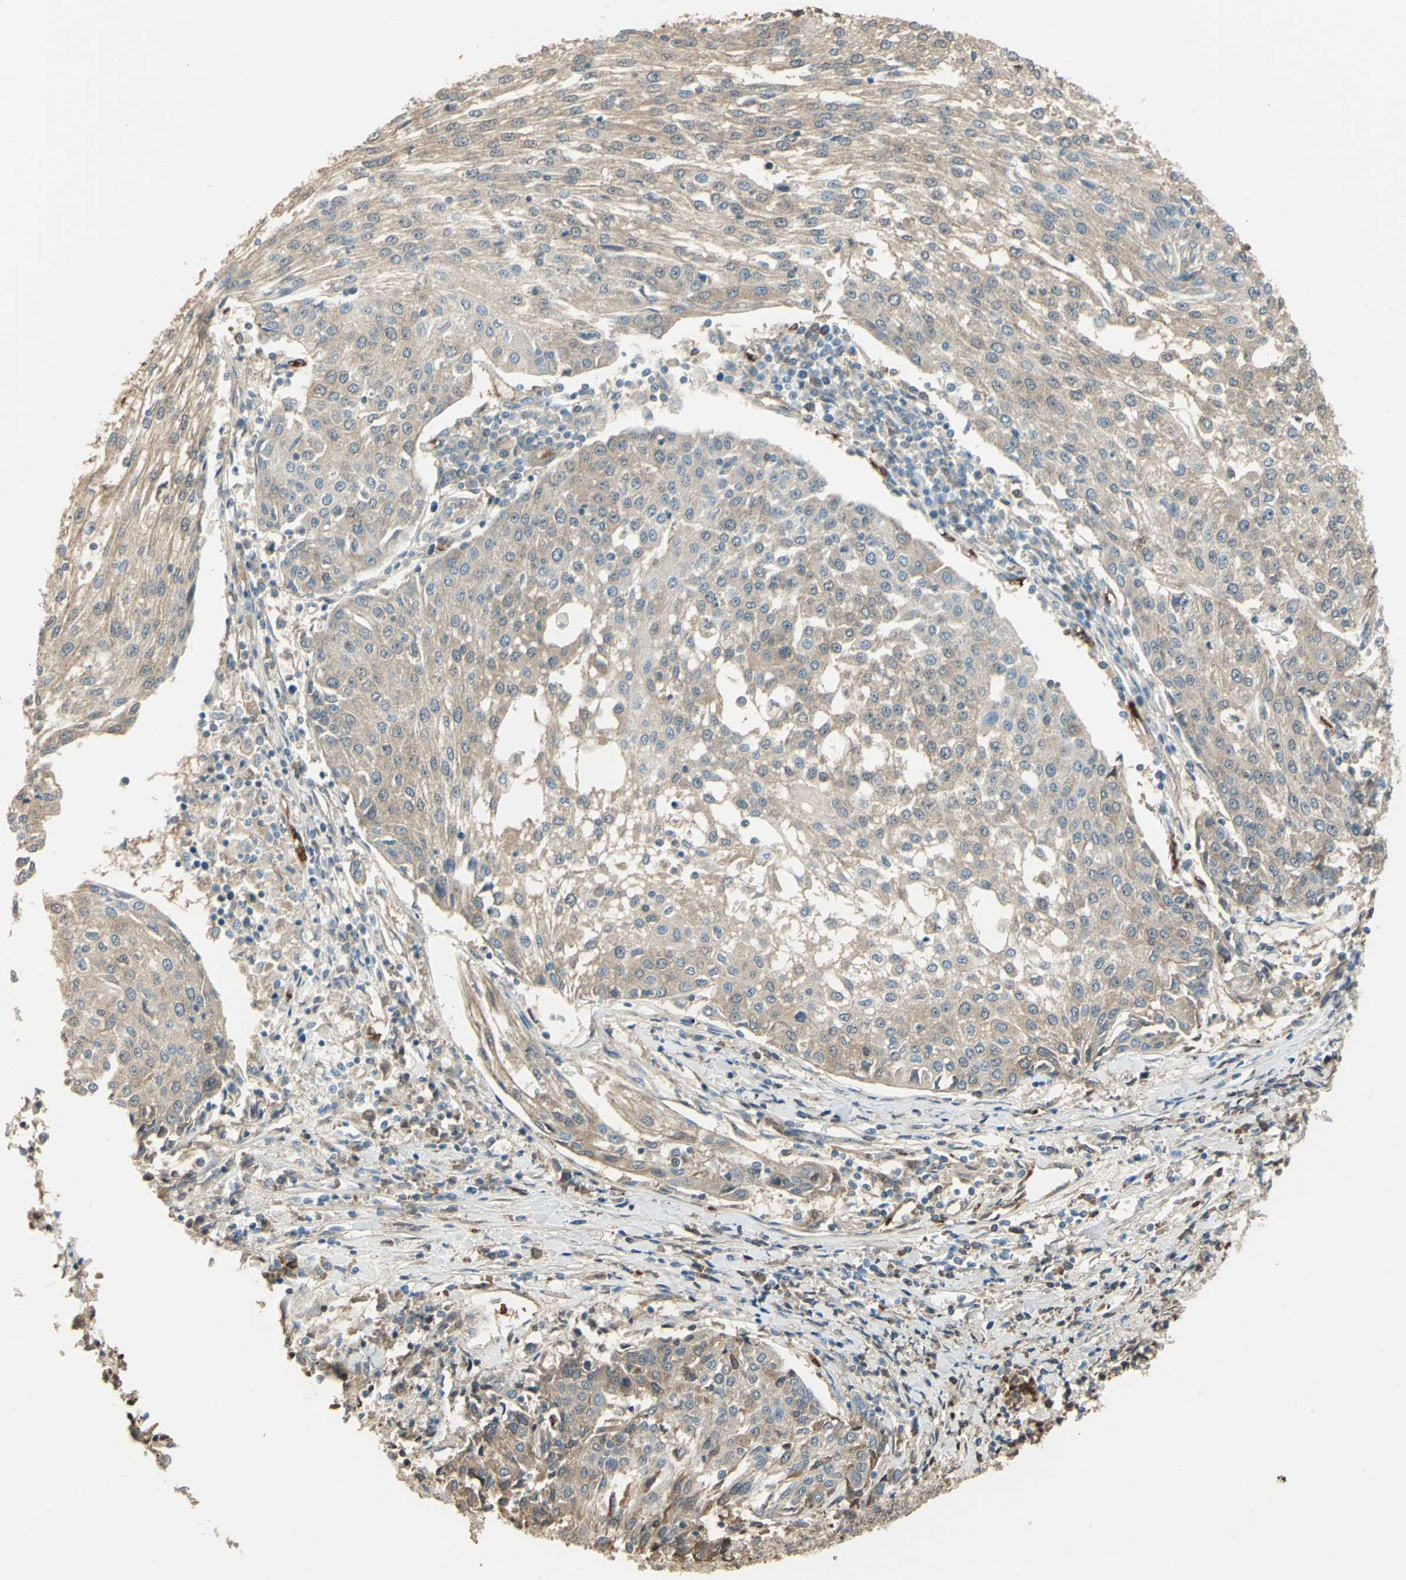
{"staining": {"intensity": "weak", "quantity": ">75%", "location": "cytoplasmic/membranous"}, "tissue": "urothelial cancer", "cell_type": "Tumor cells", "image_type": "cancer", "snomed": [{"axis": "morphology", "description": "Urothelial carcinoma, High grade"}, {"axis": "topography", "description": "Urinary bladder"}], "caption": "Immunohistochemistry micrograph of human urothelial carcinoma (high-grade) stained for a protein (brown), which demonstrates low levels of weak cytoplasmic/membranous staining in approximately >75% of tumor cells.", "gene": "DDAH1", "patient": {"sex": "female", "age": 85}}